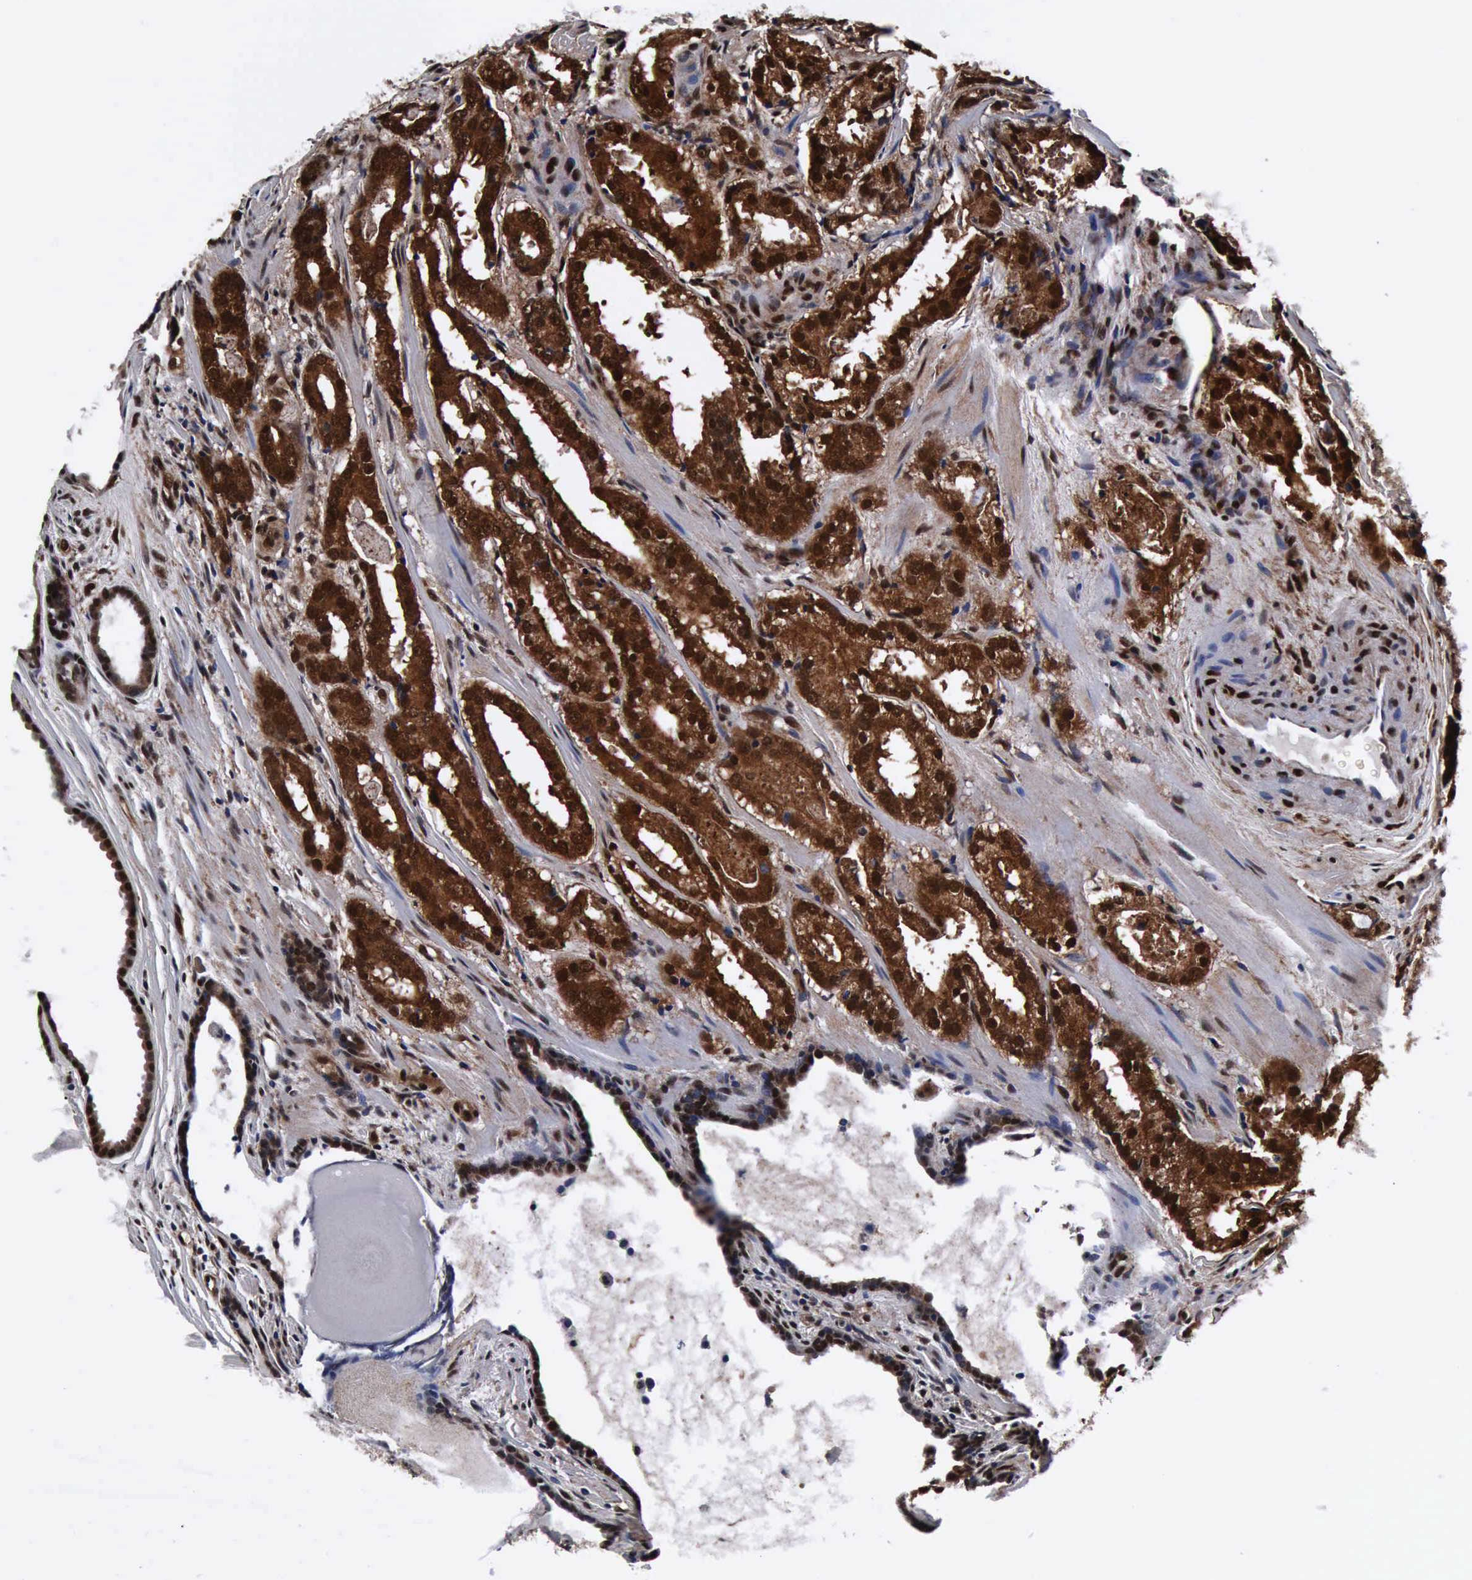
{"staining": {"intensity": "strong", "quantity": ">75%", "location": "cytoplasmic/membranous,nuclear"}, "tissue": "prostate cancer", "cell_type": "Tumor cells", "image_type": "cancer", "snomed": [{"axis": "morphology", "description": "Adenocarcinoma, Medium grade"}, {"axis": "topography", "description": "Prostate"}], "caption": "Prostate cancer (adenocarcinoma (medium-grade)) stained for a protein shows strong cytoplasmic/membranous and nuclear positivity in tumor cells.", "gene": "UBC", "patient": {"sex": "male", "age": 64}}